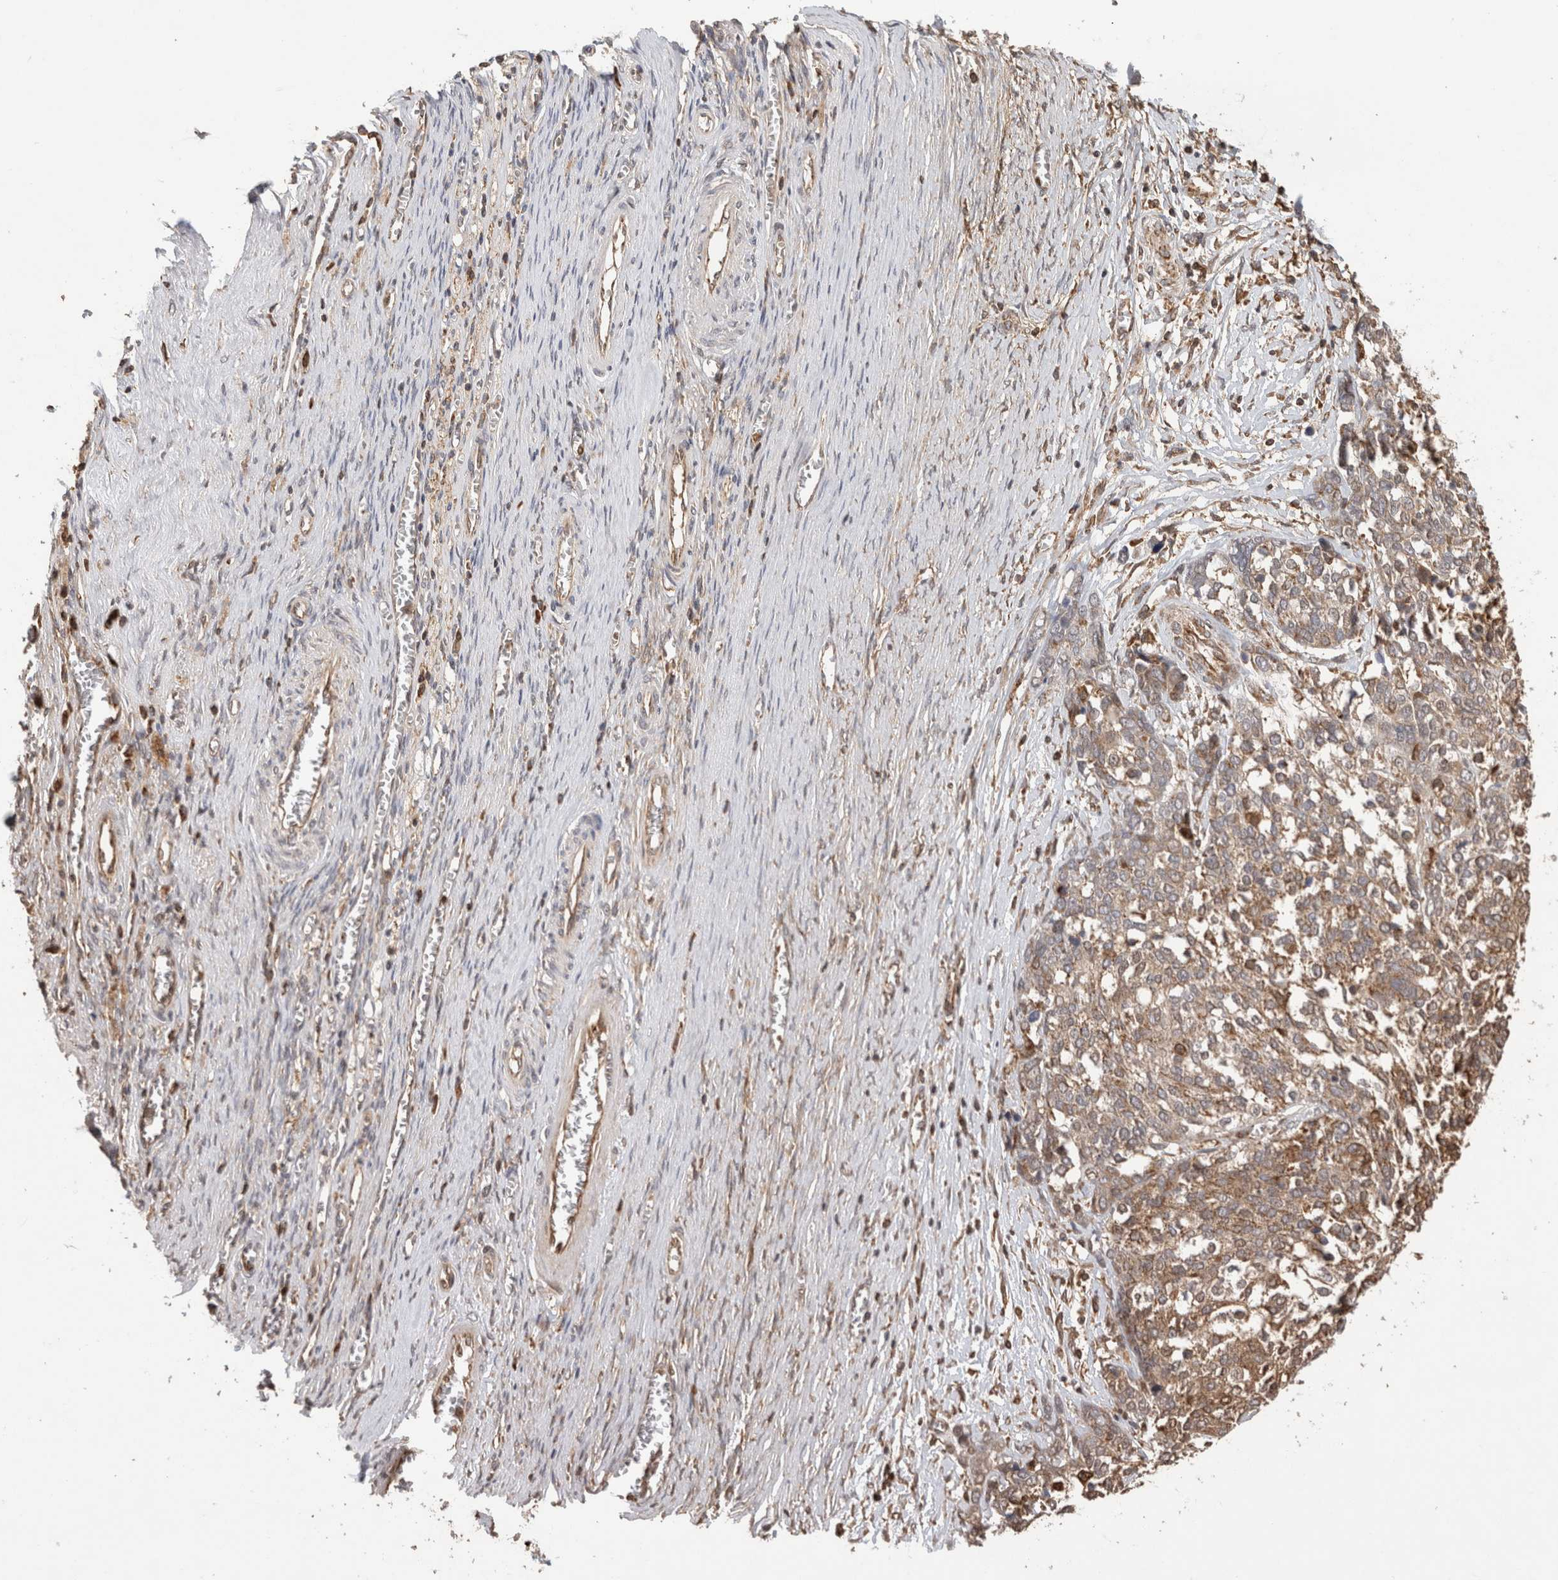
{"staining": {"intensity": "moderate", "quantity": ">75%", "location": "cytoplasmic/membranous"}, "tissue": "ovarian cancer", "cell_type": "Tumor cells", "image_type": "cancer", "snomed": [{"axis": "morphology", "description": "Cystadenocarcinoma, serous, NOS"}, {"axis": "topography", "description": "Ovary"}], "caption": "Ovarian serous cystadenocarcinoma was stained to show a protein in brown. There is medium levels of moderate cytoplasmic/membranous expression in about >75% of tumor cells.", "gene": "IMMP2L", "patient": {"sex": "female", "age": 44}}